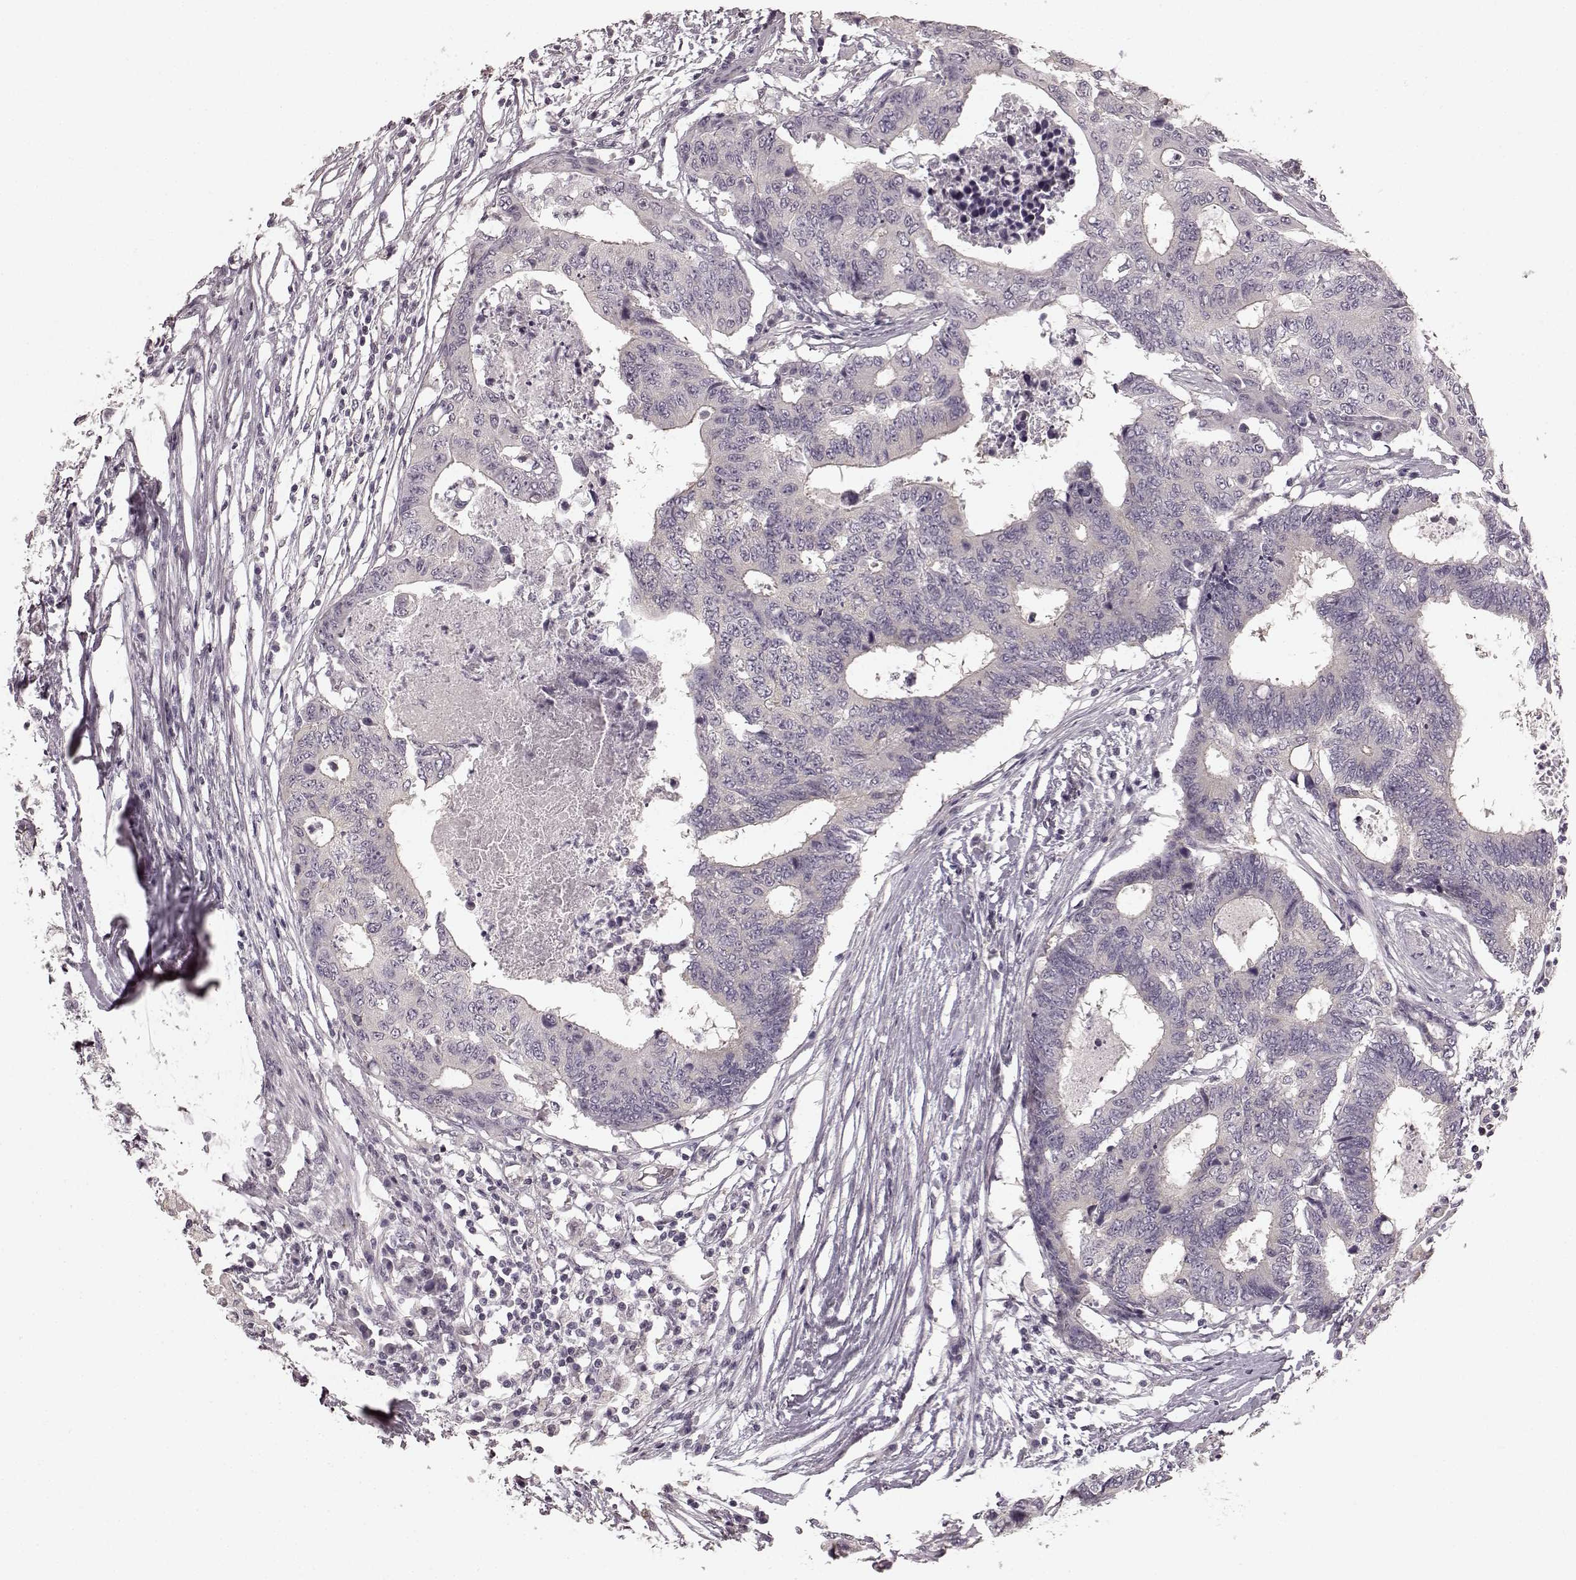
{"staining": {"intensity": "negative", "quantity": "none", "location": "none"}, "tissue": "colorectal cancer", "cell_type": "Tumor cells", "image_type": "cancer", "snomed": [{"axis": "morphology", "description": "Adenocarcinoma, NOS"}, {"axis": "topography", "description": "Colon"}], "caption": "Immunohistochemistry (IHC) photomicrograph of human colorectal adenocarcinoma stained for a protein (brown), which displays no positivity in tumor cells.", "gene": "PRKCE", "patient": {"sex": "female", "age": 48}}